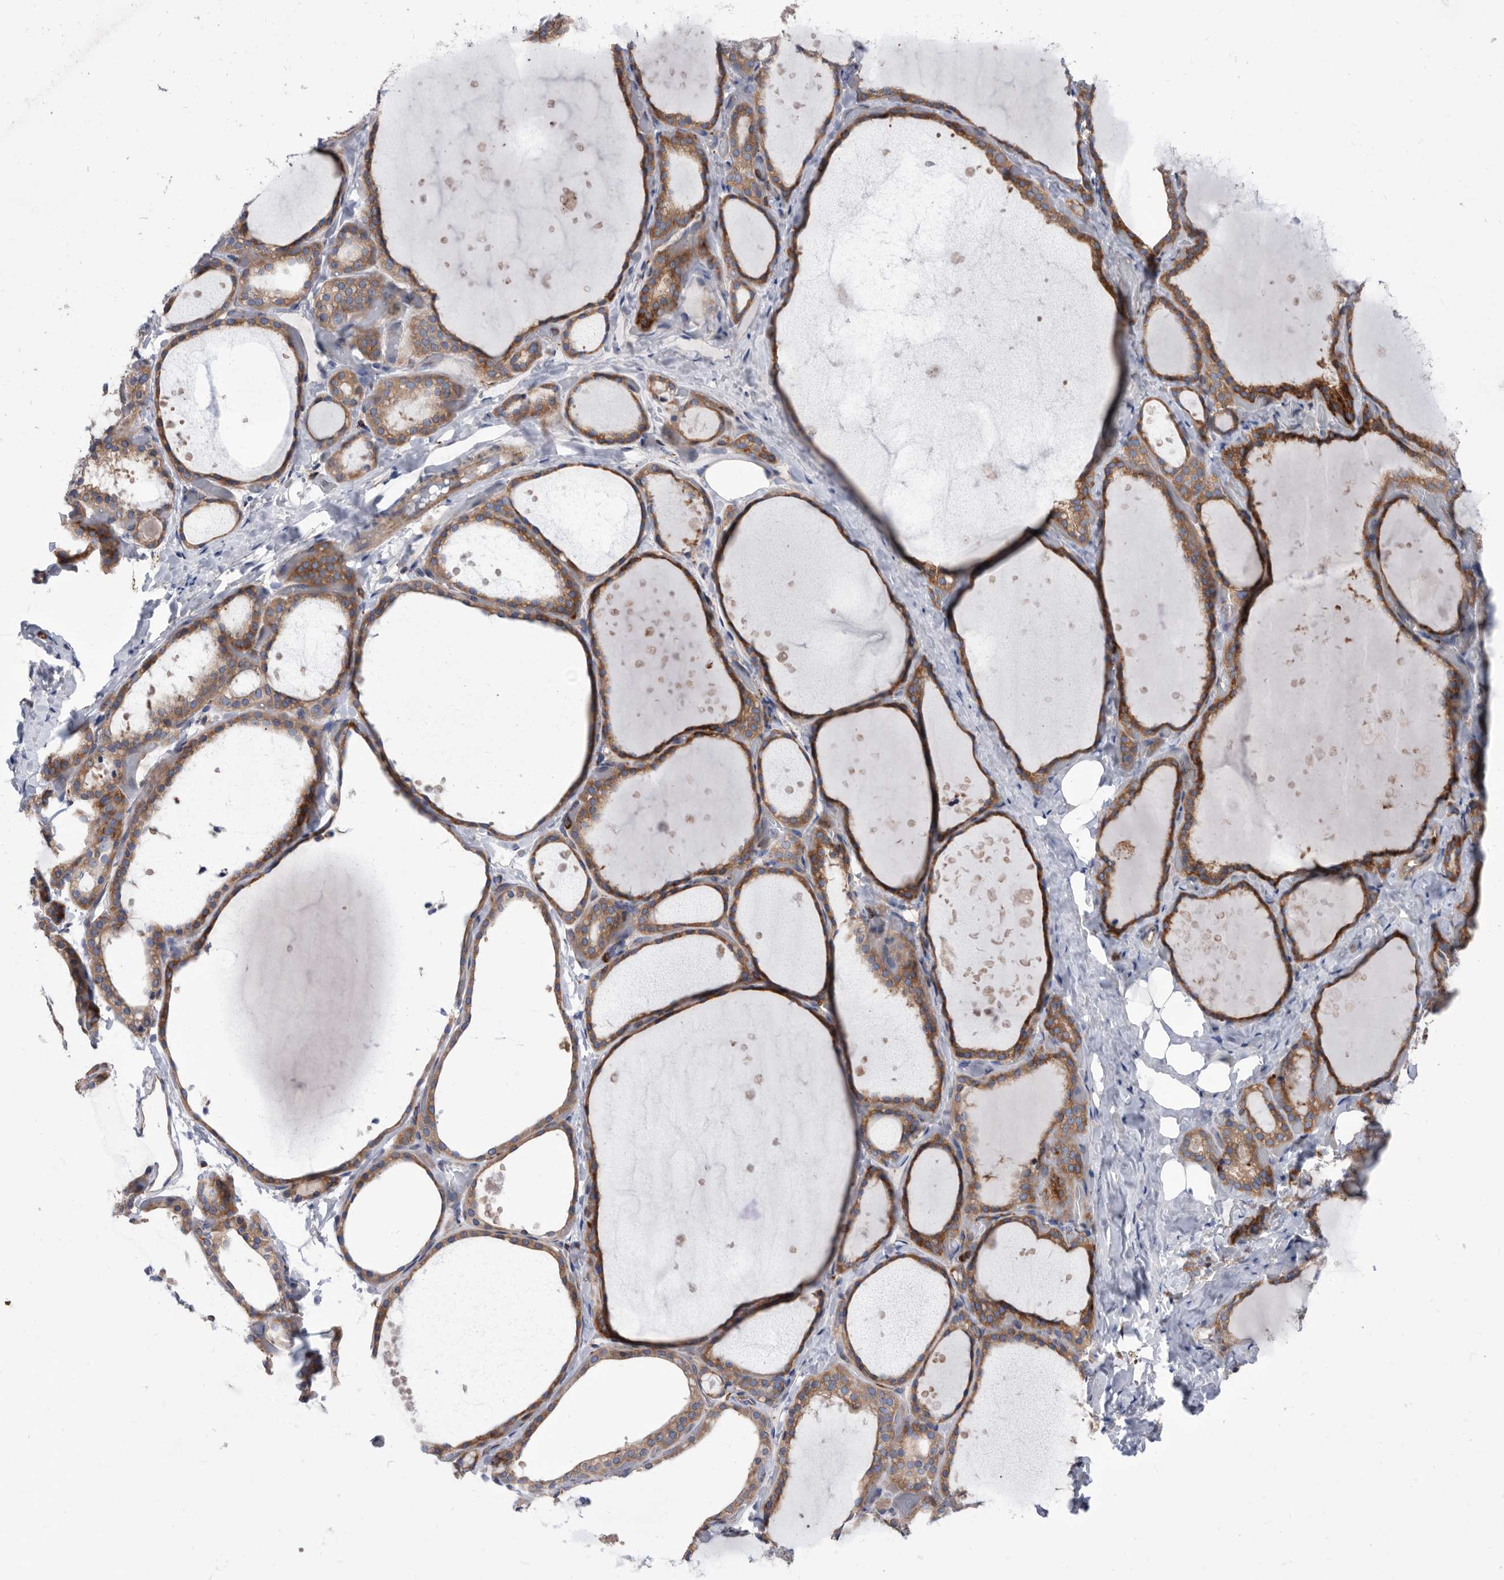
{"staining": {"intensity": "moderate", "quantity": ">75%", "location": "cytoplasmic/membranous"}, "tissue": "thyroid gland", "cell_type": "Glandular cells", "image_type": "normal", "snomed": [{"axis": "morphology", "description": "Normal tissue, NOS"}, {"axis": "topography", "description": "Thyroid gland"}], "caption": "IHC histopathology image of benign thyroid gland stained for a protein (brown), which shows medium levels of moderate cytoplasmic/membranous expression in approximately >75% of glandular cells.", "gene": "SMG7", "patient": {"sex": "female", "age": 44}}